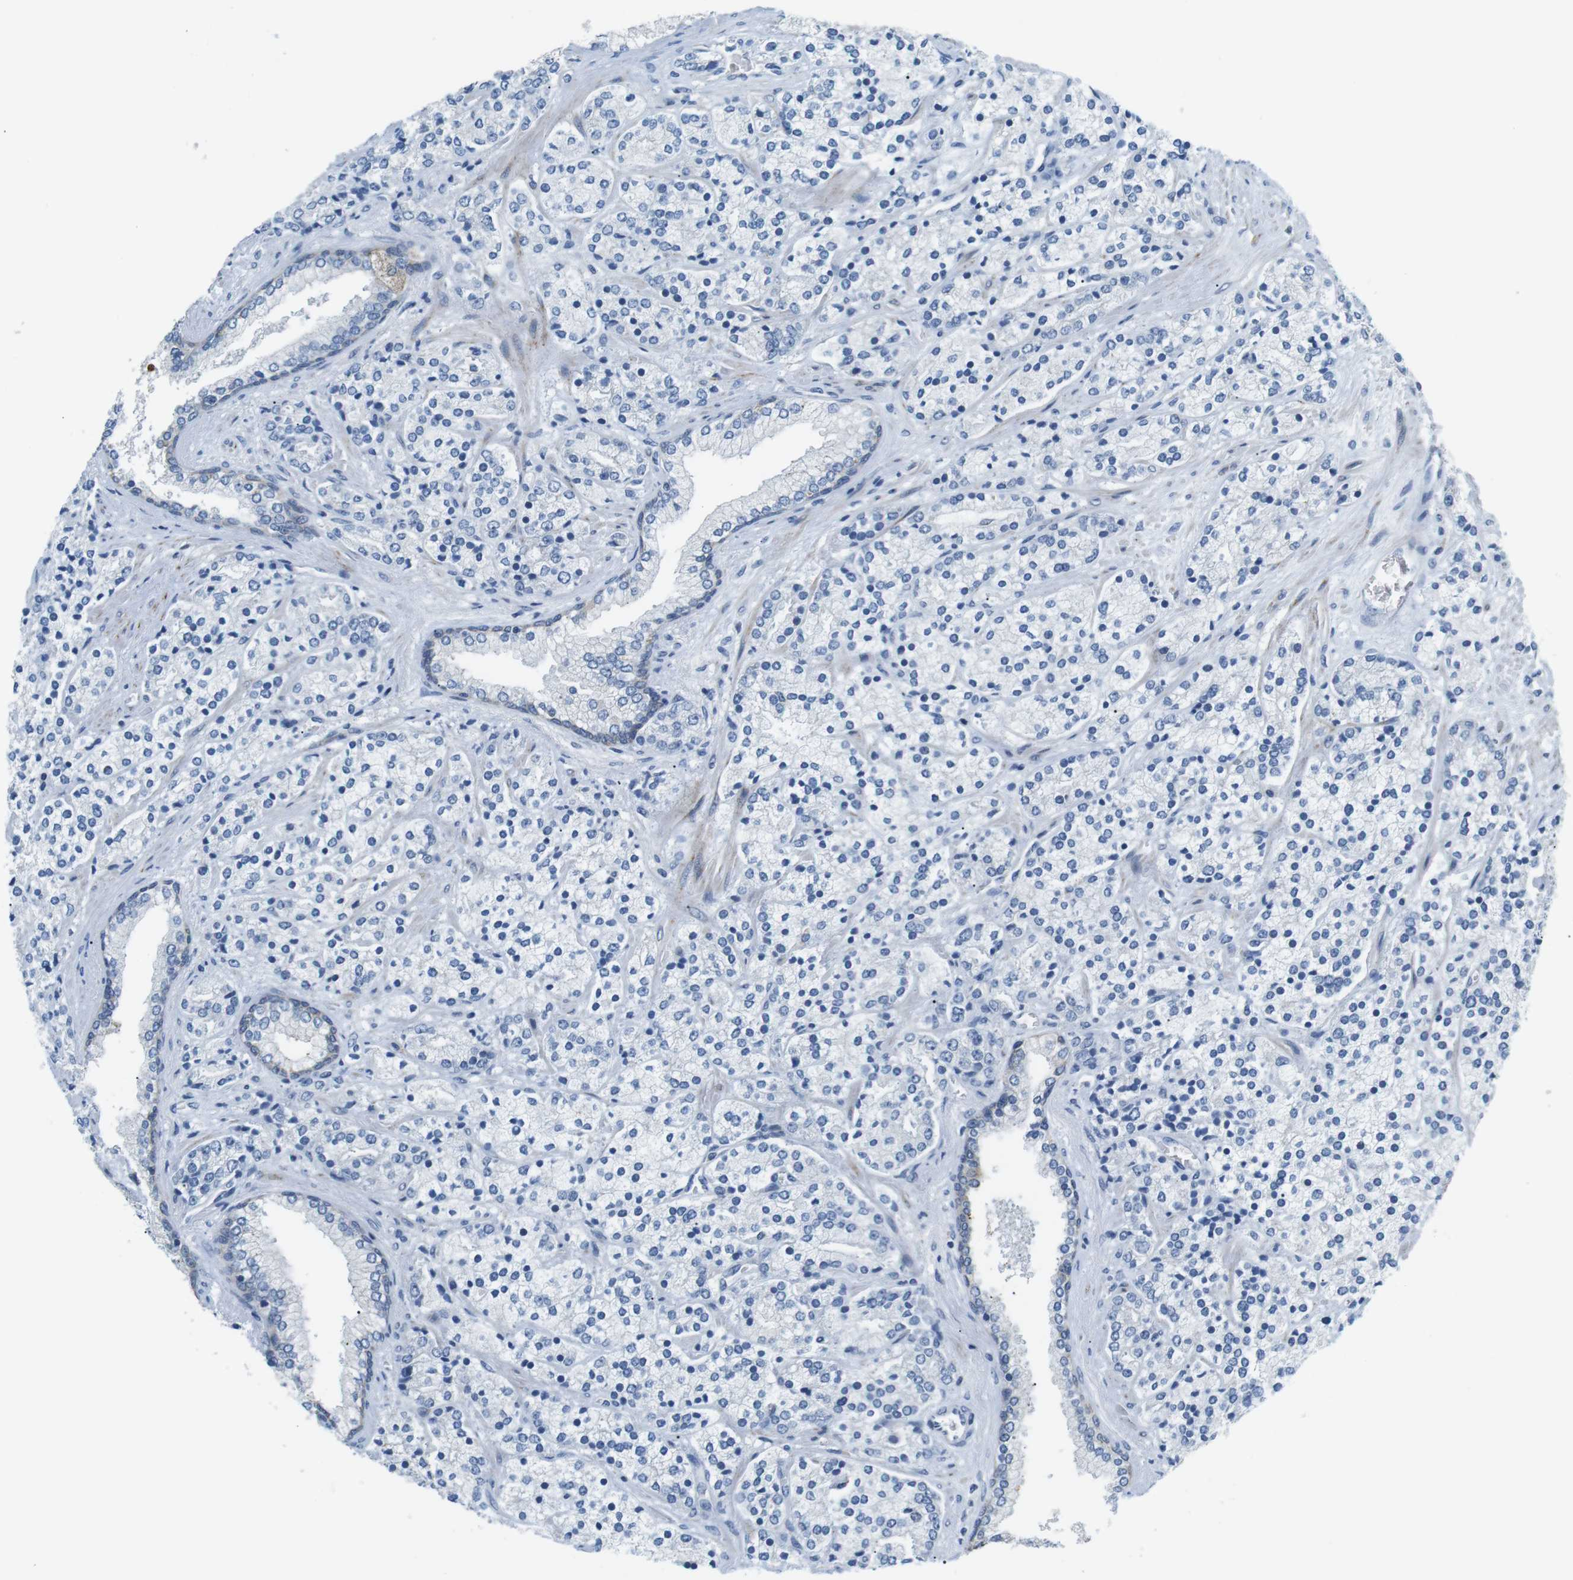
{"staining": {"intensity": "negative", "quantity": "none", "location": "none"}, "tissue": "prostate cancer", "cell_type": "Tumor cells", "image_type": "cancer", "snomed": [{"axis": "morphology", "description": "Adenocarcinoma, High grade"}, {"axis": "topography", "description": "Prostate"}], "caption": "This is an IHC micrograph of human adenocarcinoma (high-grade) (prostate). There is no staining in tumor cells.", "gene": "CD300E", "patient": {"sex": "male", "age": 71}}